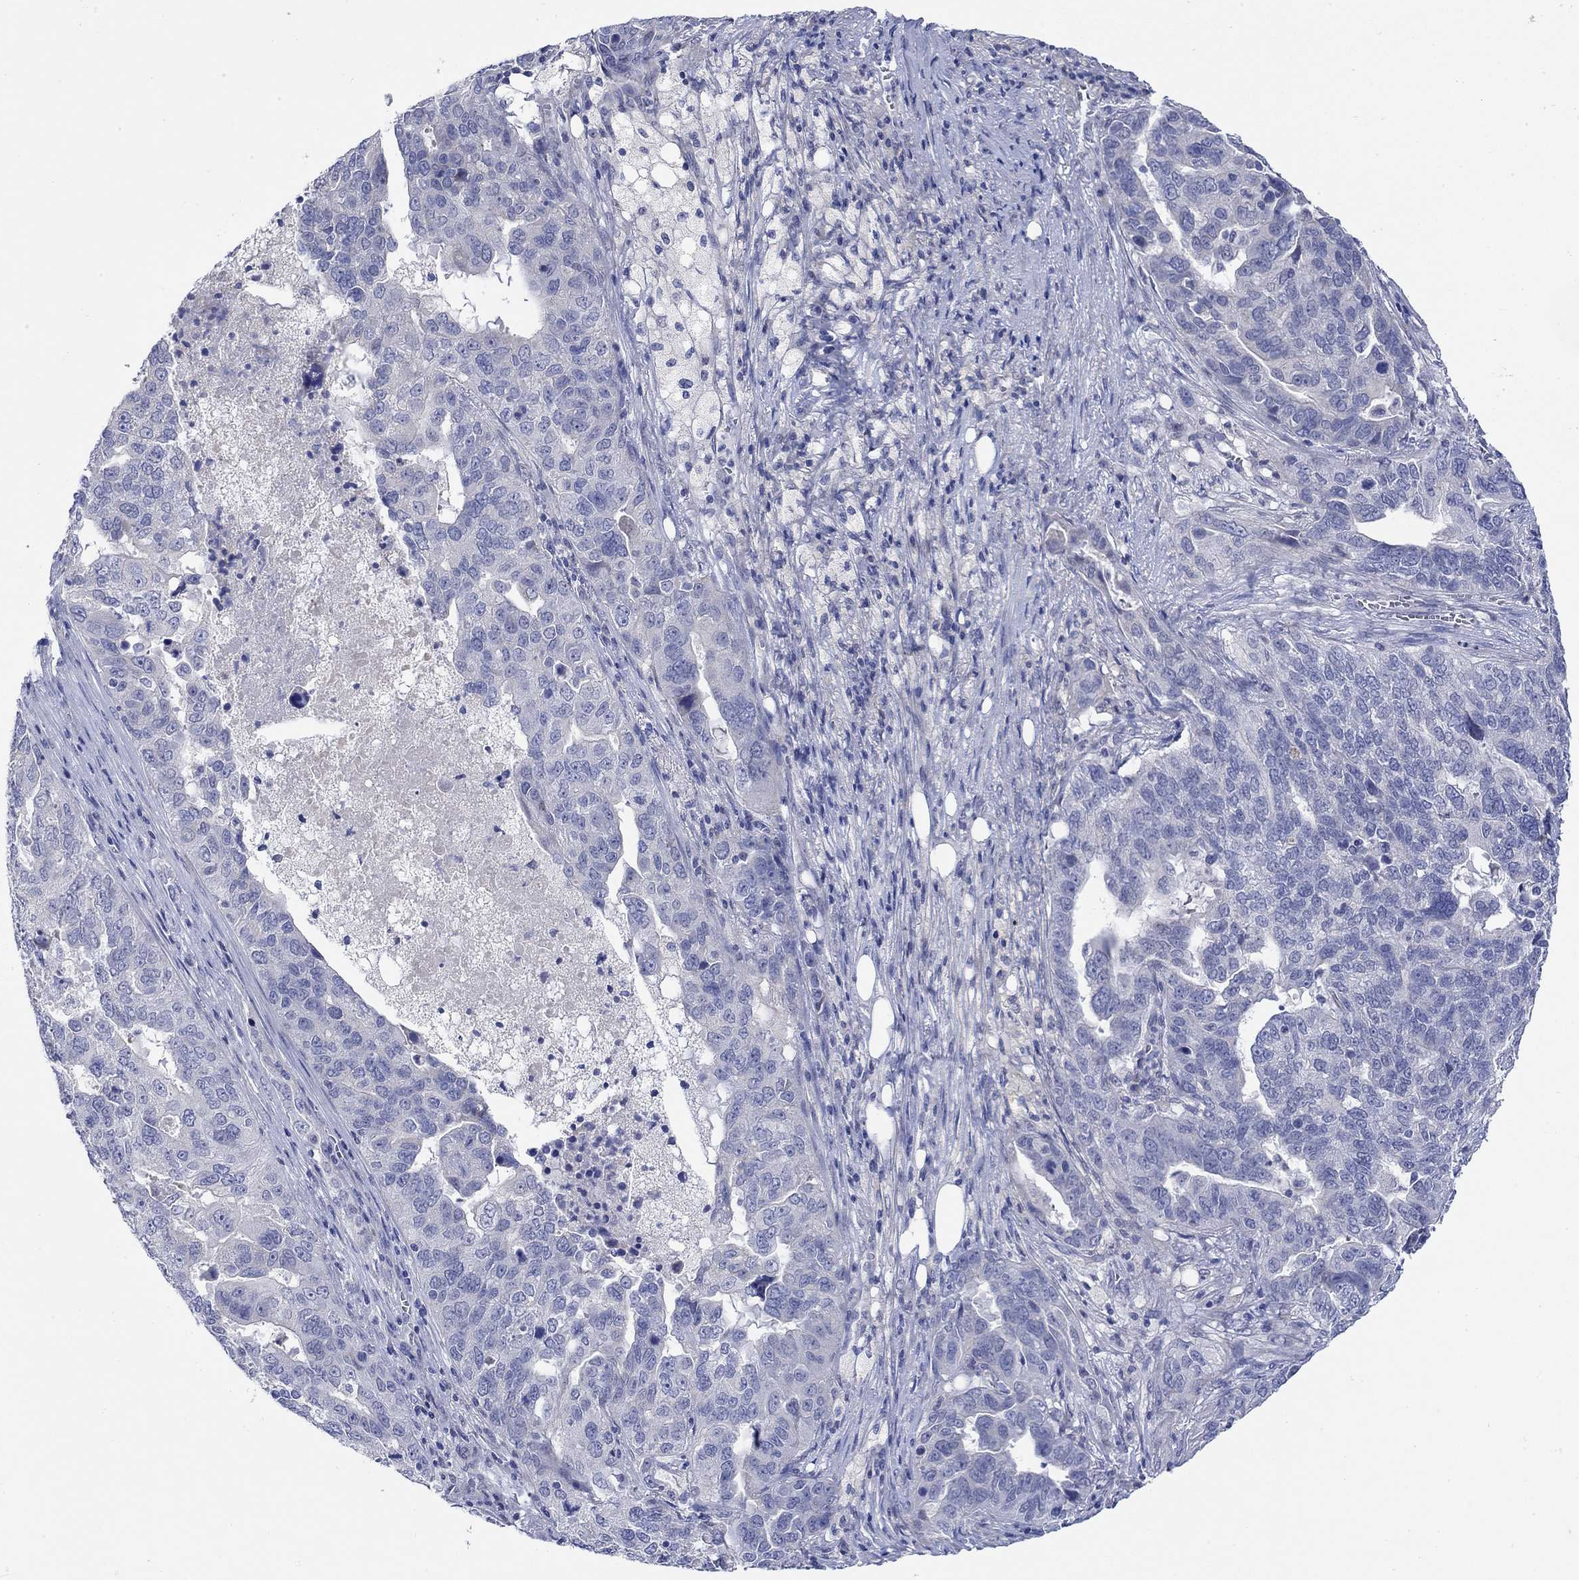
{"staining": {"intensity": "negative", "quantity": "none", "location": "none"}, "tissue": "ovarian cancer", "cell_type": "Tumor cells", "image_type": "cancer", "snomed": [{"axis": "morphology", "description": "Carcinoma, endometroid"}, {"axis": "topography", "description": "Soft tissue"}, {"axis": "topography", "description": "Ovary"}], "caption": "High magnification brightfield microscopy of ovarian cancer (endometroid carcinoma) stained with DAB (3,3'-diaminobenzidine) (brown) and counterstained with hematoxylin (blue): tumor cells show no significant staining. The staining was performed using DAB to visualize the protein expression in brown, while the nuclei were stained in blue with hematoxylin (Magnification: 20x).", "gene": "KRT222", "patient": {"sex": "female", "age": 52}}